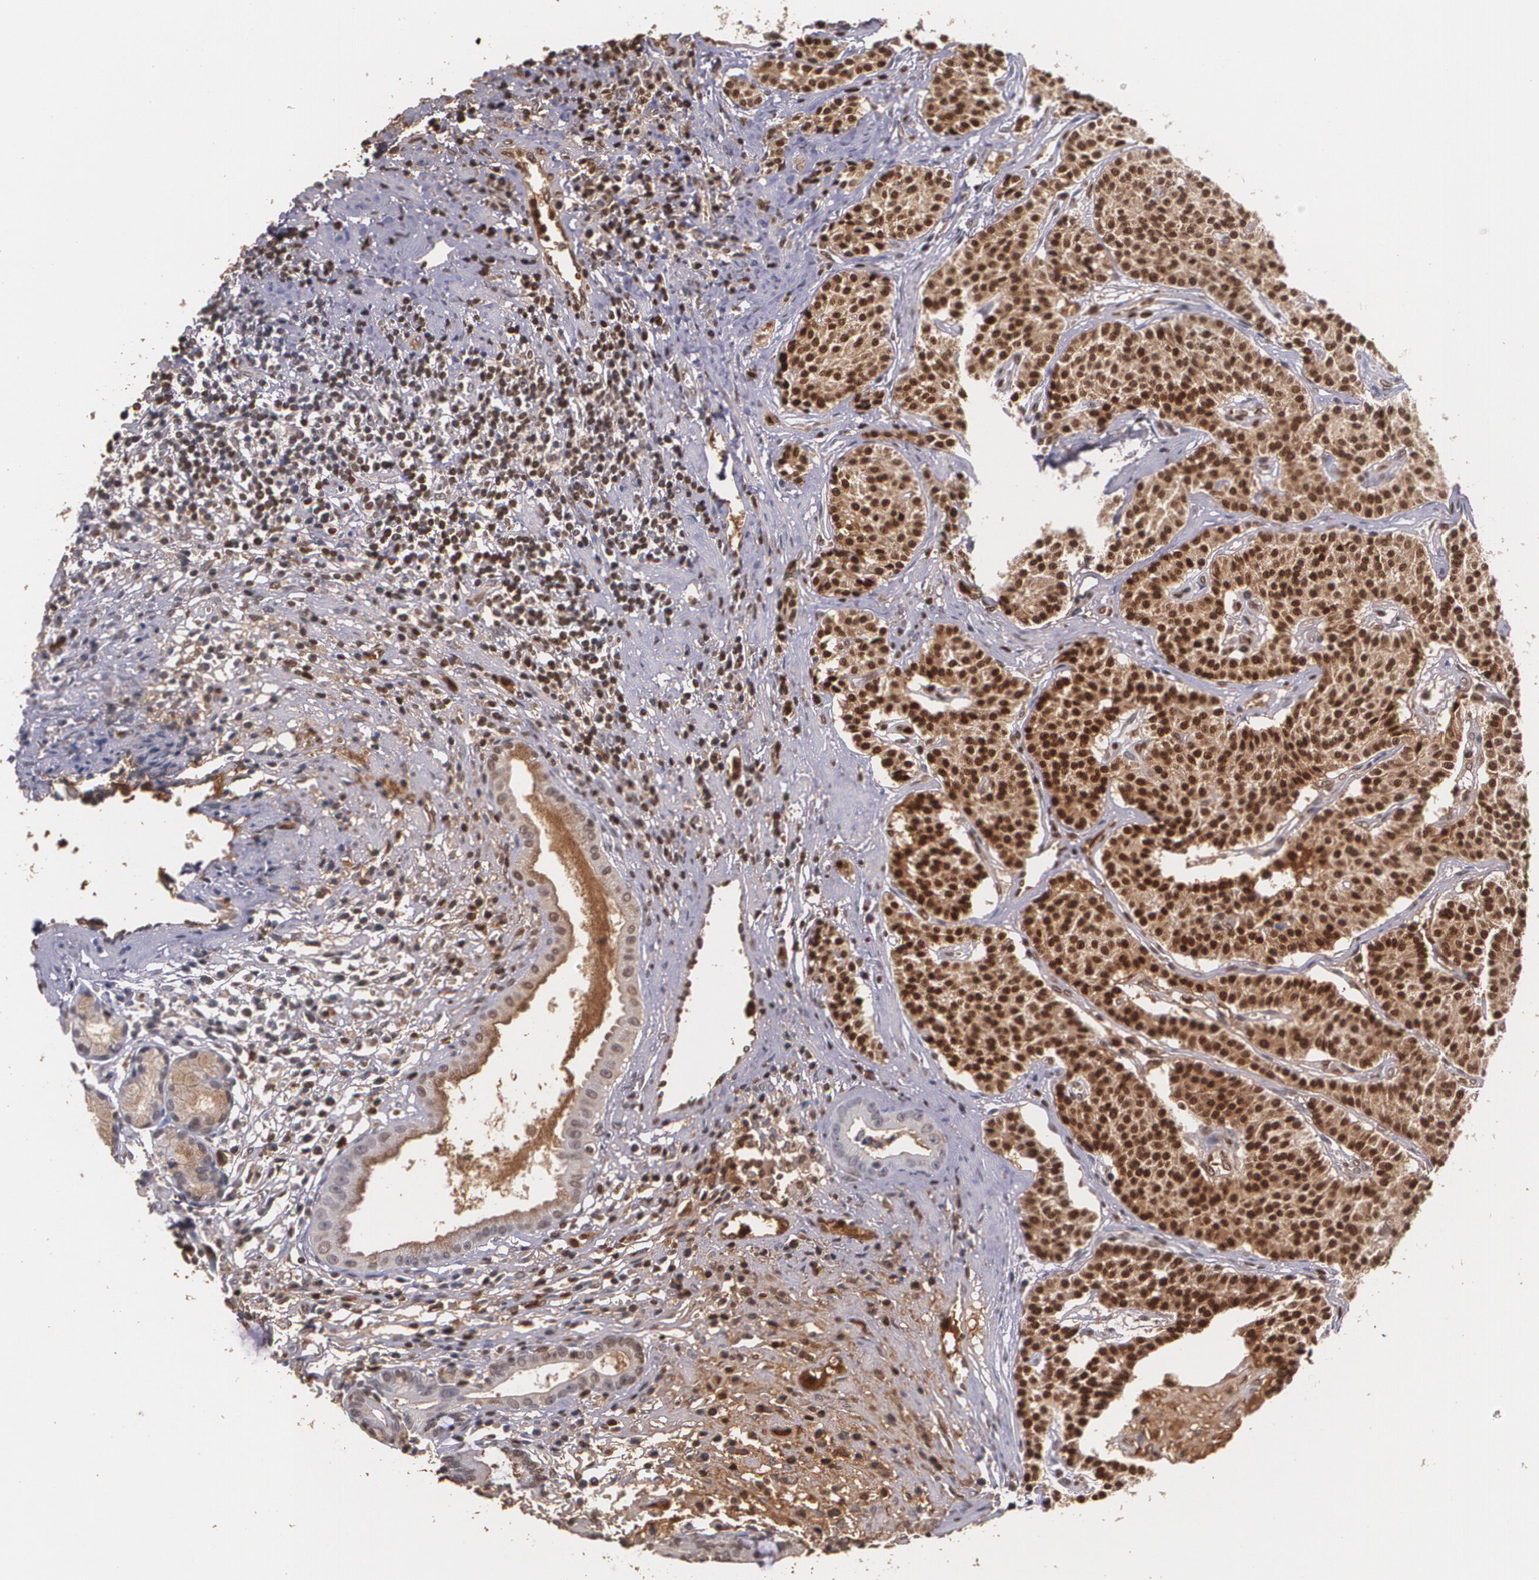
{"staining": {"intensity": "strong", "quantity": ">75%", "location": "cytoplasmic/membranous,nuclear"}, "tissue": "carcinoid", "cell_type": "Tumor cells", "image_type": "cancer", "snomed": [{"axis": "morphology", "description": "Carcinoid, malignant, NOS"}, {"axis": "topography", "description": "Stomach"}], "caption": "Approximately >75% of tumor cells in human carcinoid reveal strong cytoplasmic/membranous and nuclear protein expression as visualized by brown immunohistochemical staining.", "gene": "PTS", "patient": {"sex": "female", "age": 76}}